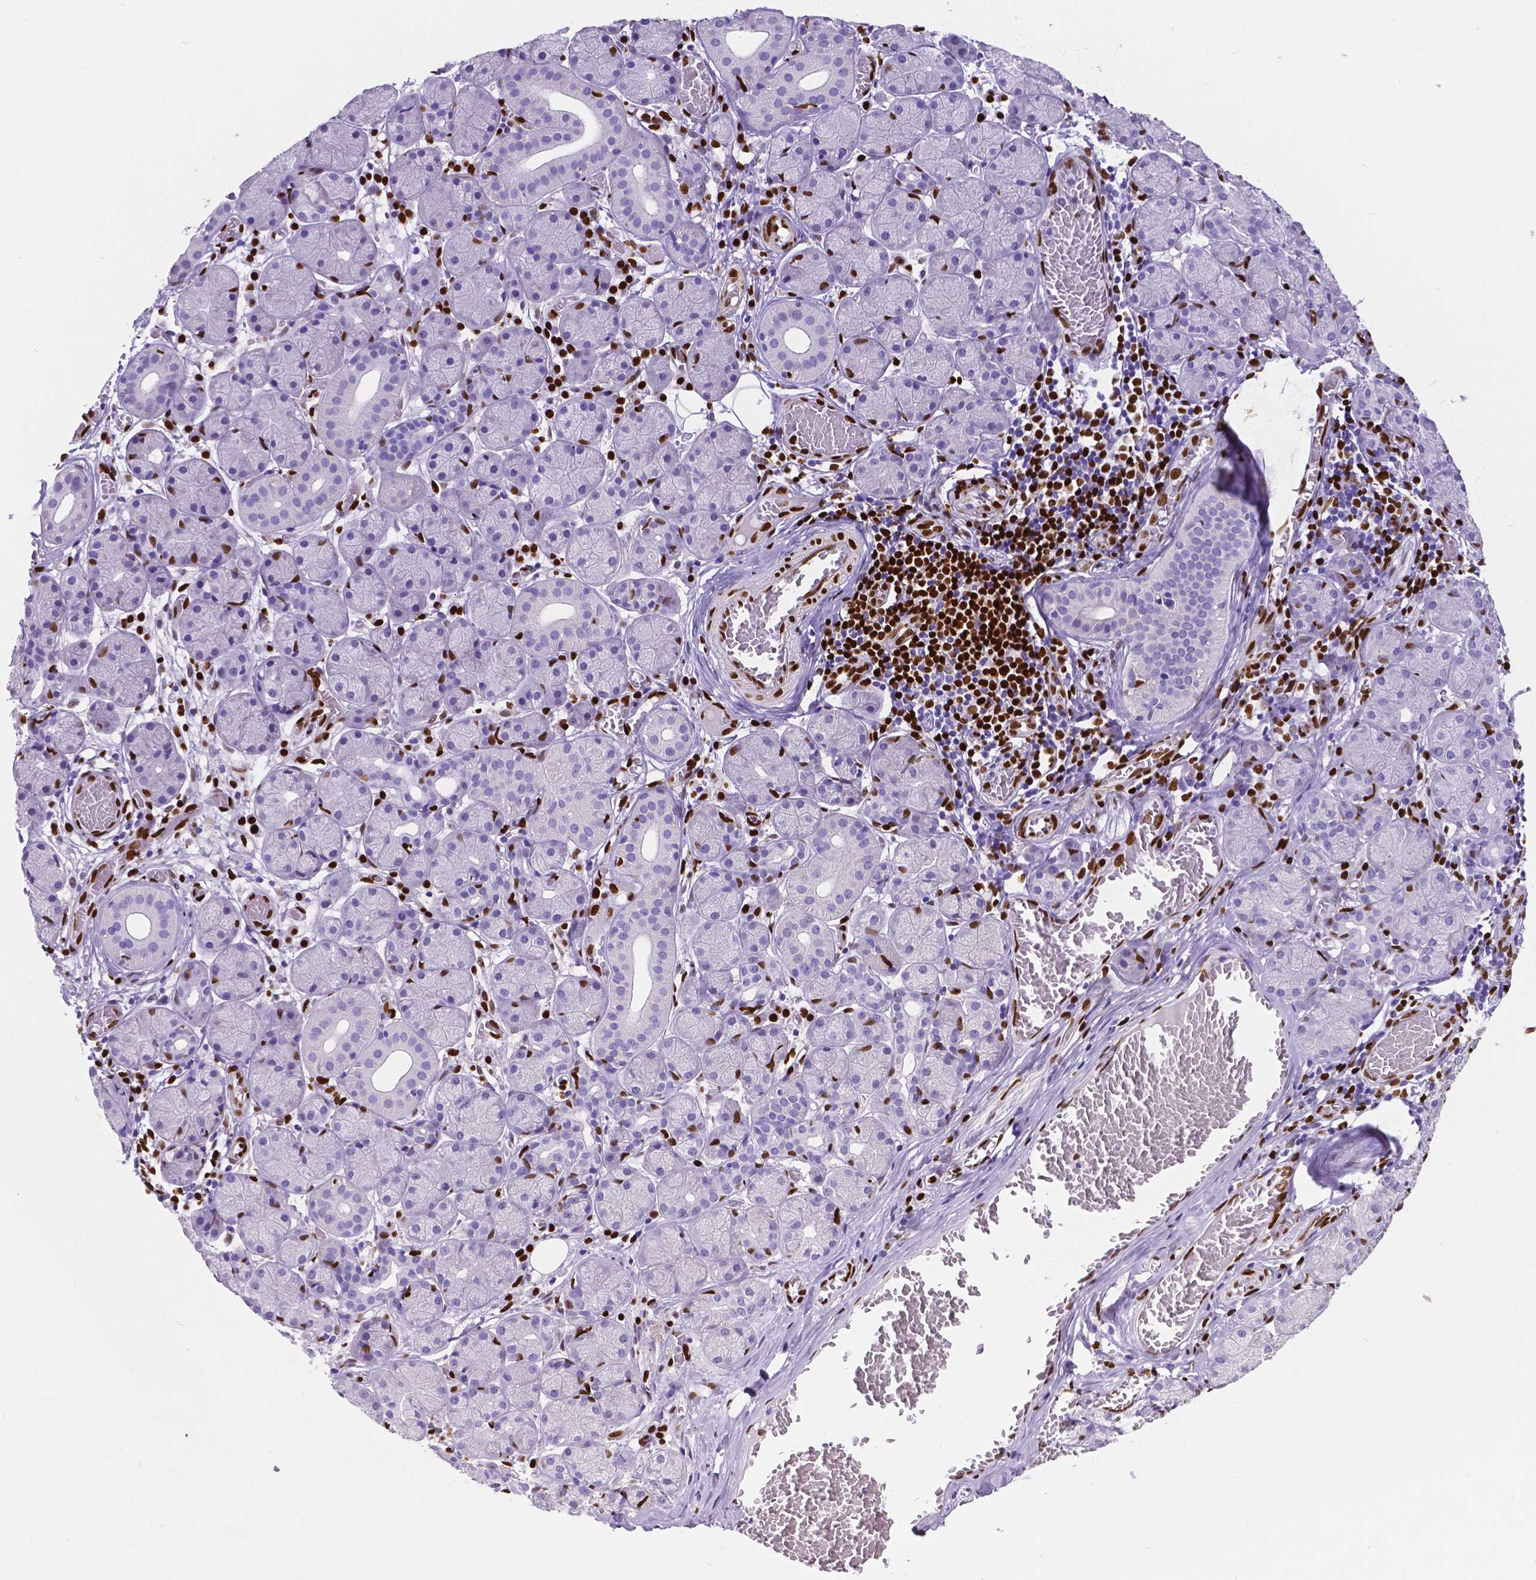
{"staining": {"intensity": "negative", "quantity": "none", "location": "none"}, "tissue": "salivary gland", "cell_type": "Glandular cells", "image_type": "normal", "snomed": [{"axis": "morphology", "description": "Normal tissue, NOS"}, {"axis": "topography", "description": "Salivary gland"}, {"axis": "topography", "description": "Peripheral nerve tissue"}], "caption": "IHC histopathology image of normal salivary gland: human salivary gland stained with DAB (3,3'-diaminobenzidine) exhibits no significant protein positivity in glandular cells. (Stains: DAB immunohistochemistry (IHC) with hematoxylin counter stain, Microscopy: brightfield microscopy at high magnification).", "gene": "MEF2C", "patient": {"sex": "female", "age": 24}}